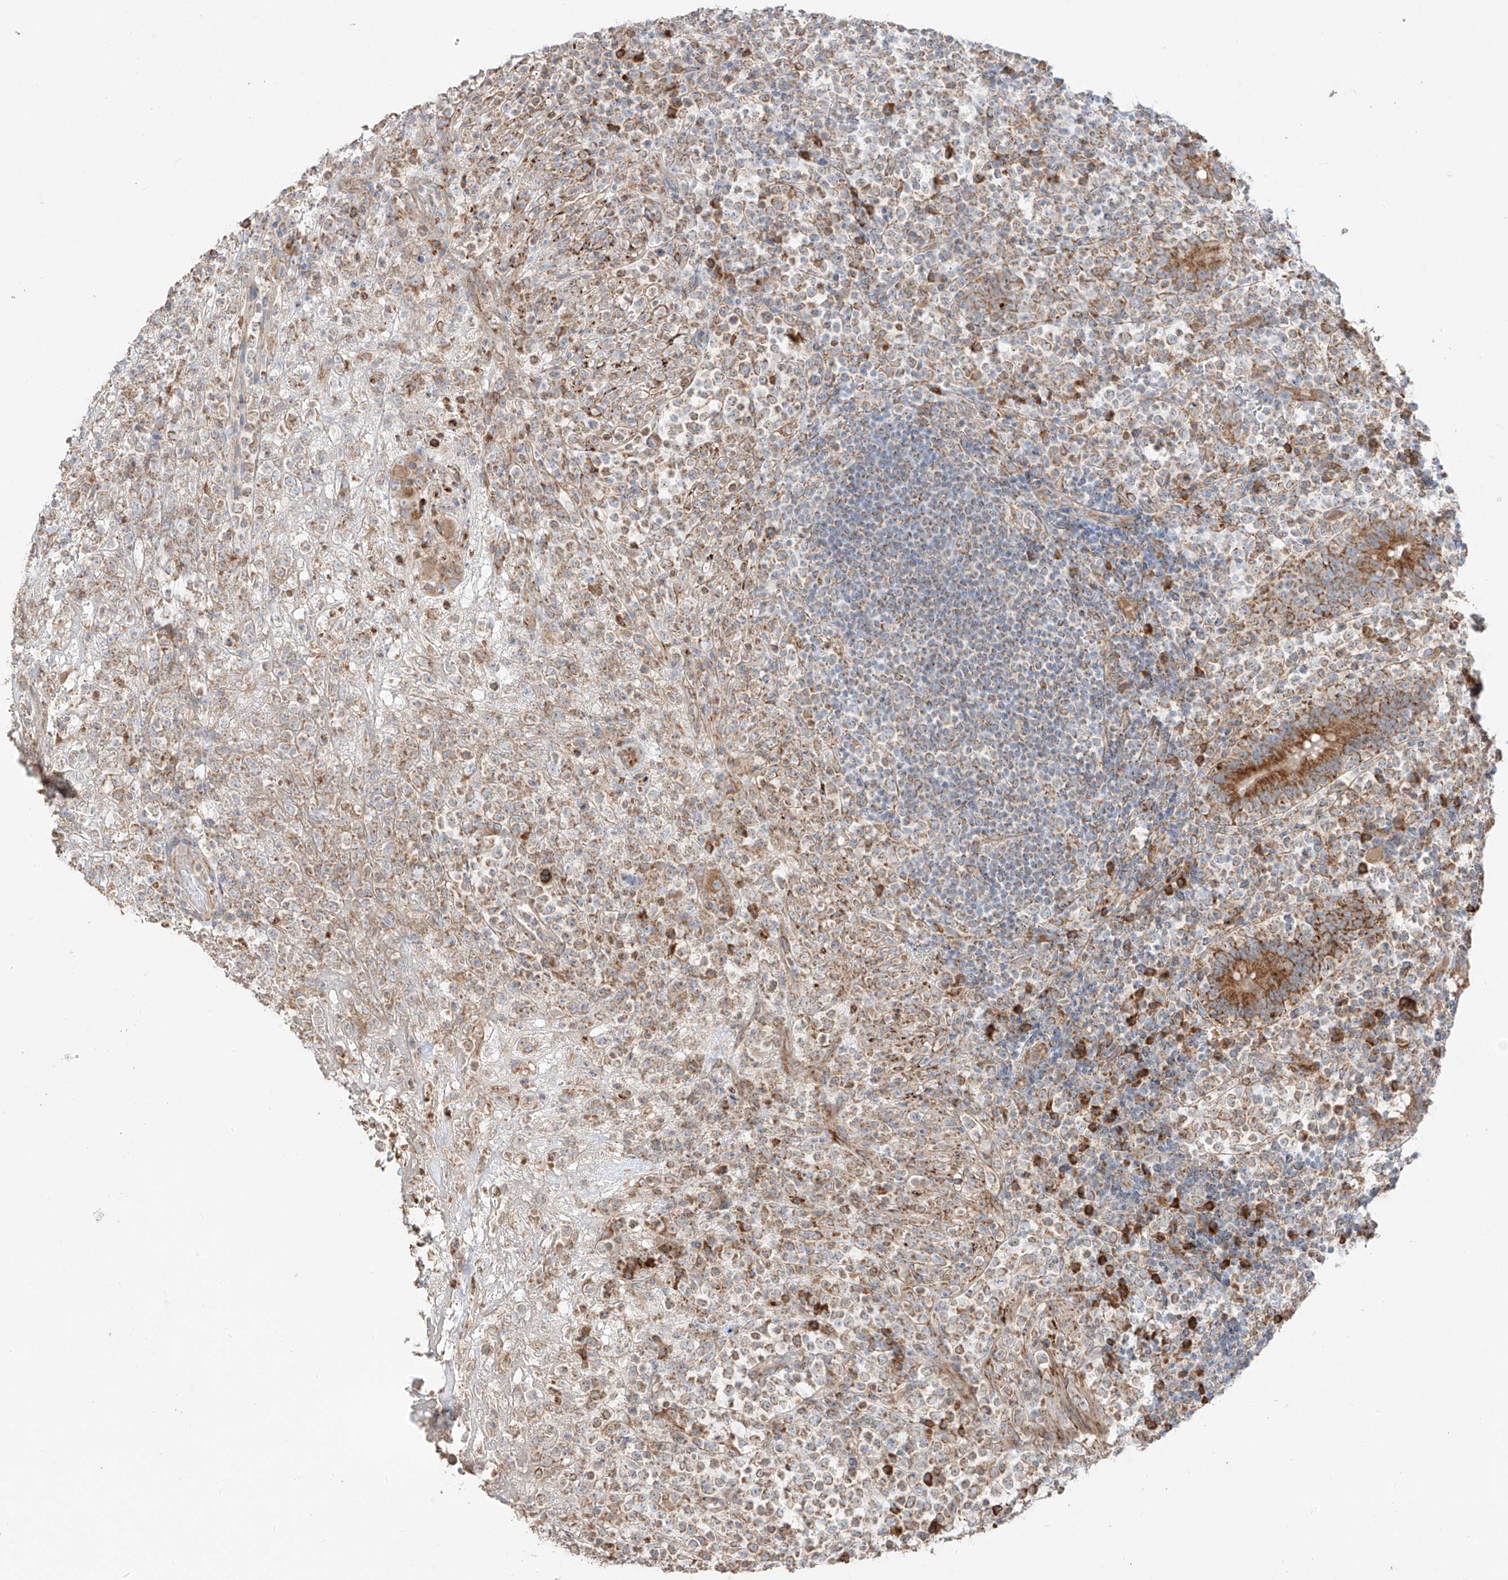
{"staining": {"intensity": "moderate", "quantity": "25%-75%", "location": "cytoplasmic/membranous"}, "tissue": "lymphoma", "cell_type": "Tumor cells", "image_type": "cancer", "snomed": [{"axis": "morphology", "description": "Malignant lymphoma, non-Hodgkin's type, High grade"}, {"axis": "topography", "description": "Colon"}], "caption": "Immunohistochemical staining of human lymphoma displays moderate cytoplasmic/membranous protein positivity in approximately 25%-75% of tumor cells. (IHC, brightfield microscopy, high magnification).", "gene": "COLGALT2", "patient": {"sex": "female", "age": 53}}